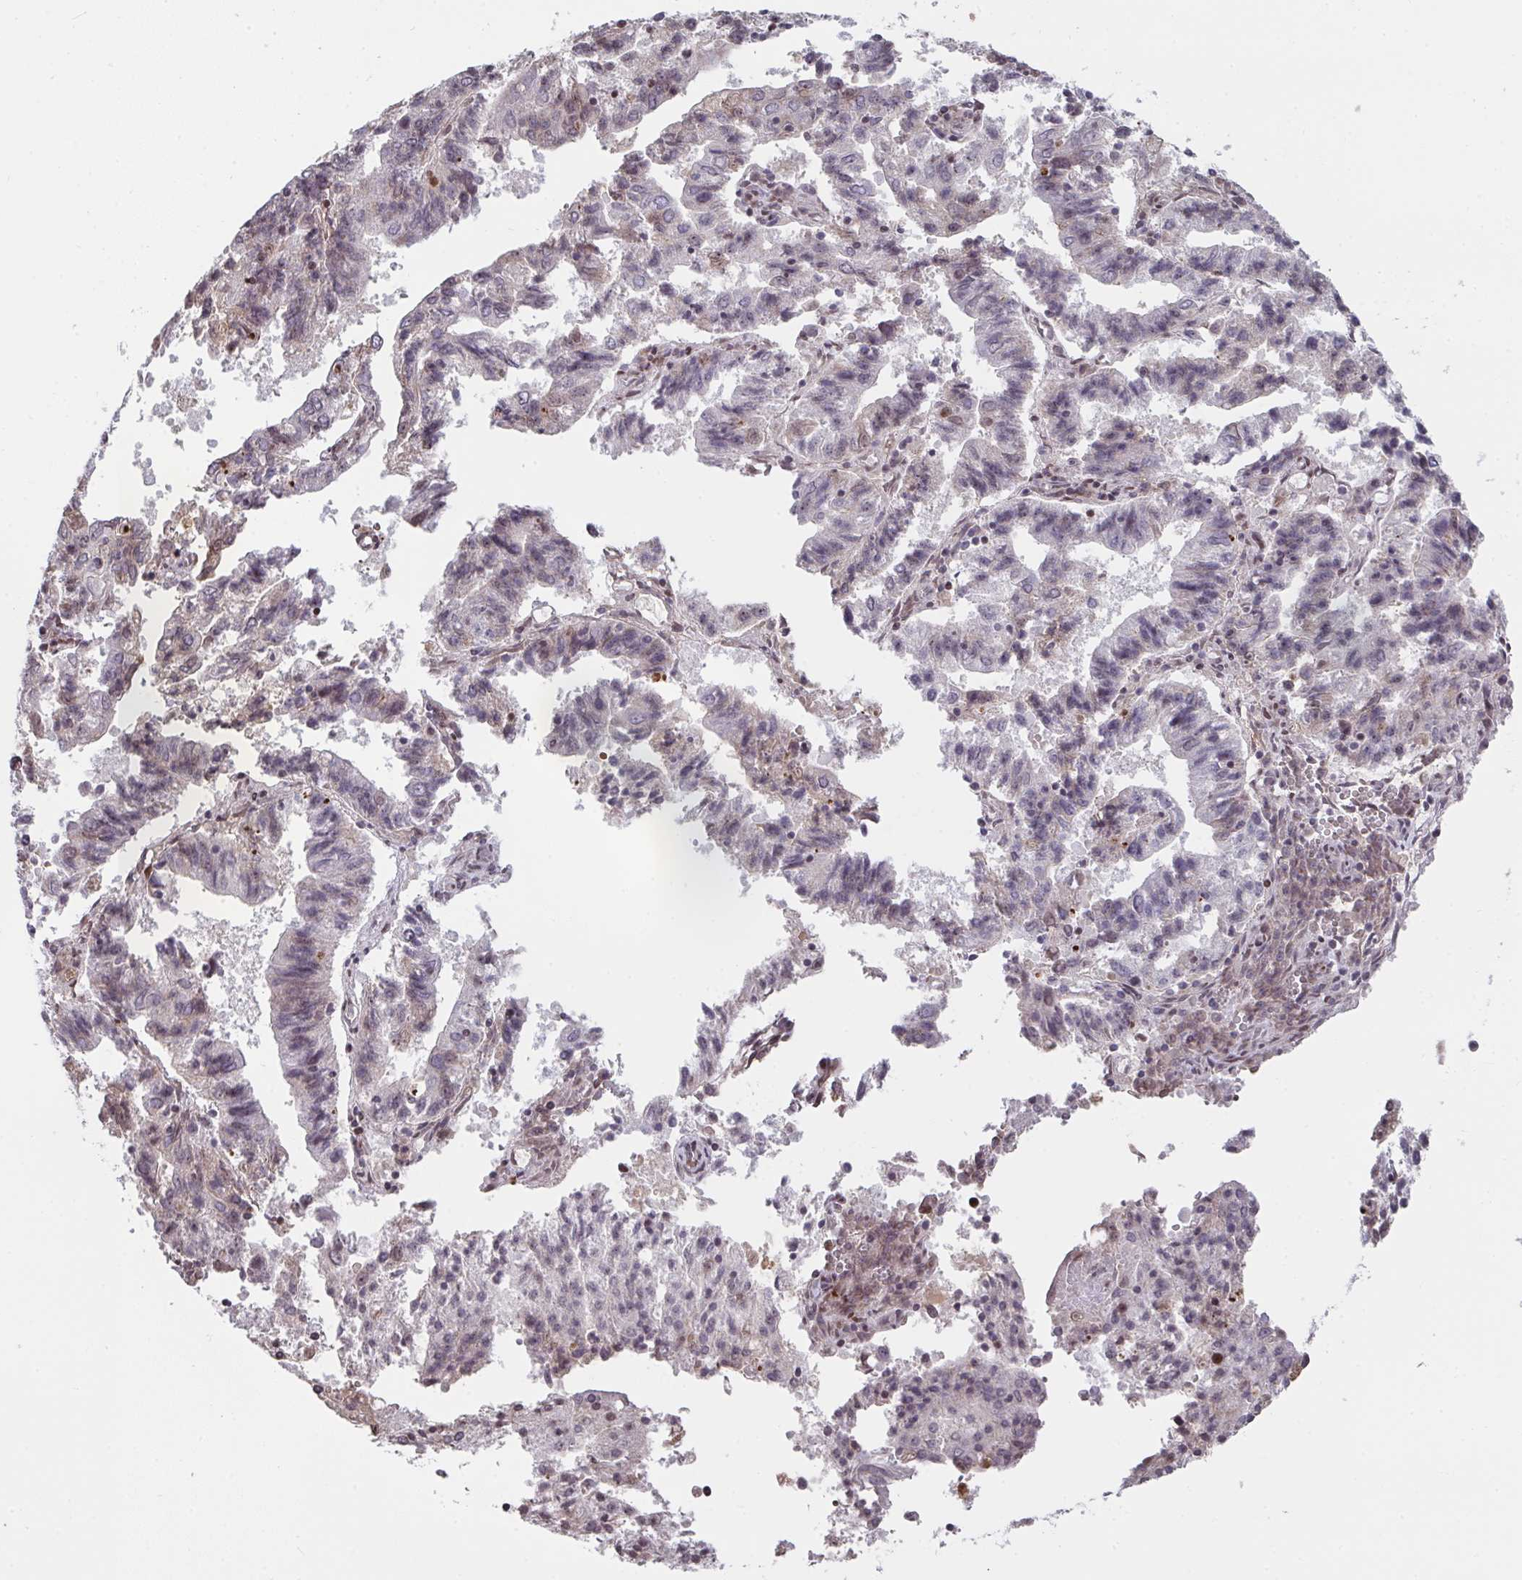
{"staining": {"intensity": "weak", "quantity": "<25%", "location": "cytoplasmic/membranous,nuclear"}, "tissue": "endometrial cancer", "cell_type": "Tumor cells", "image_type": "cancer", "snomed": [{"axis": "morphology", "description": "Adenocarcinoma, NOS"}, {"axis": "topography", "description": "Endometrium"}], "caption": "Immunohistochemistry (IHC) histopathology image of endometrial cancer stained for a protein (brown), which demonstrates no expression in tumor cells.", "gene": "PCDHB8", "patient": {"sex": "female", "age": 82}}